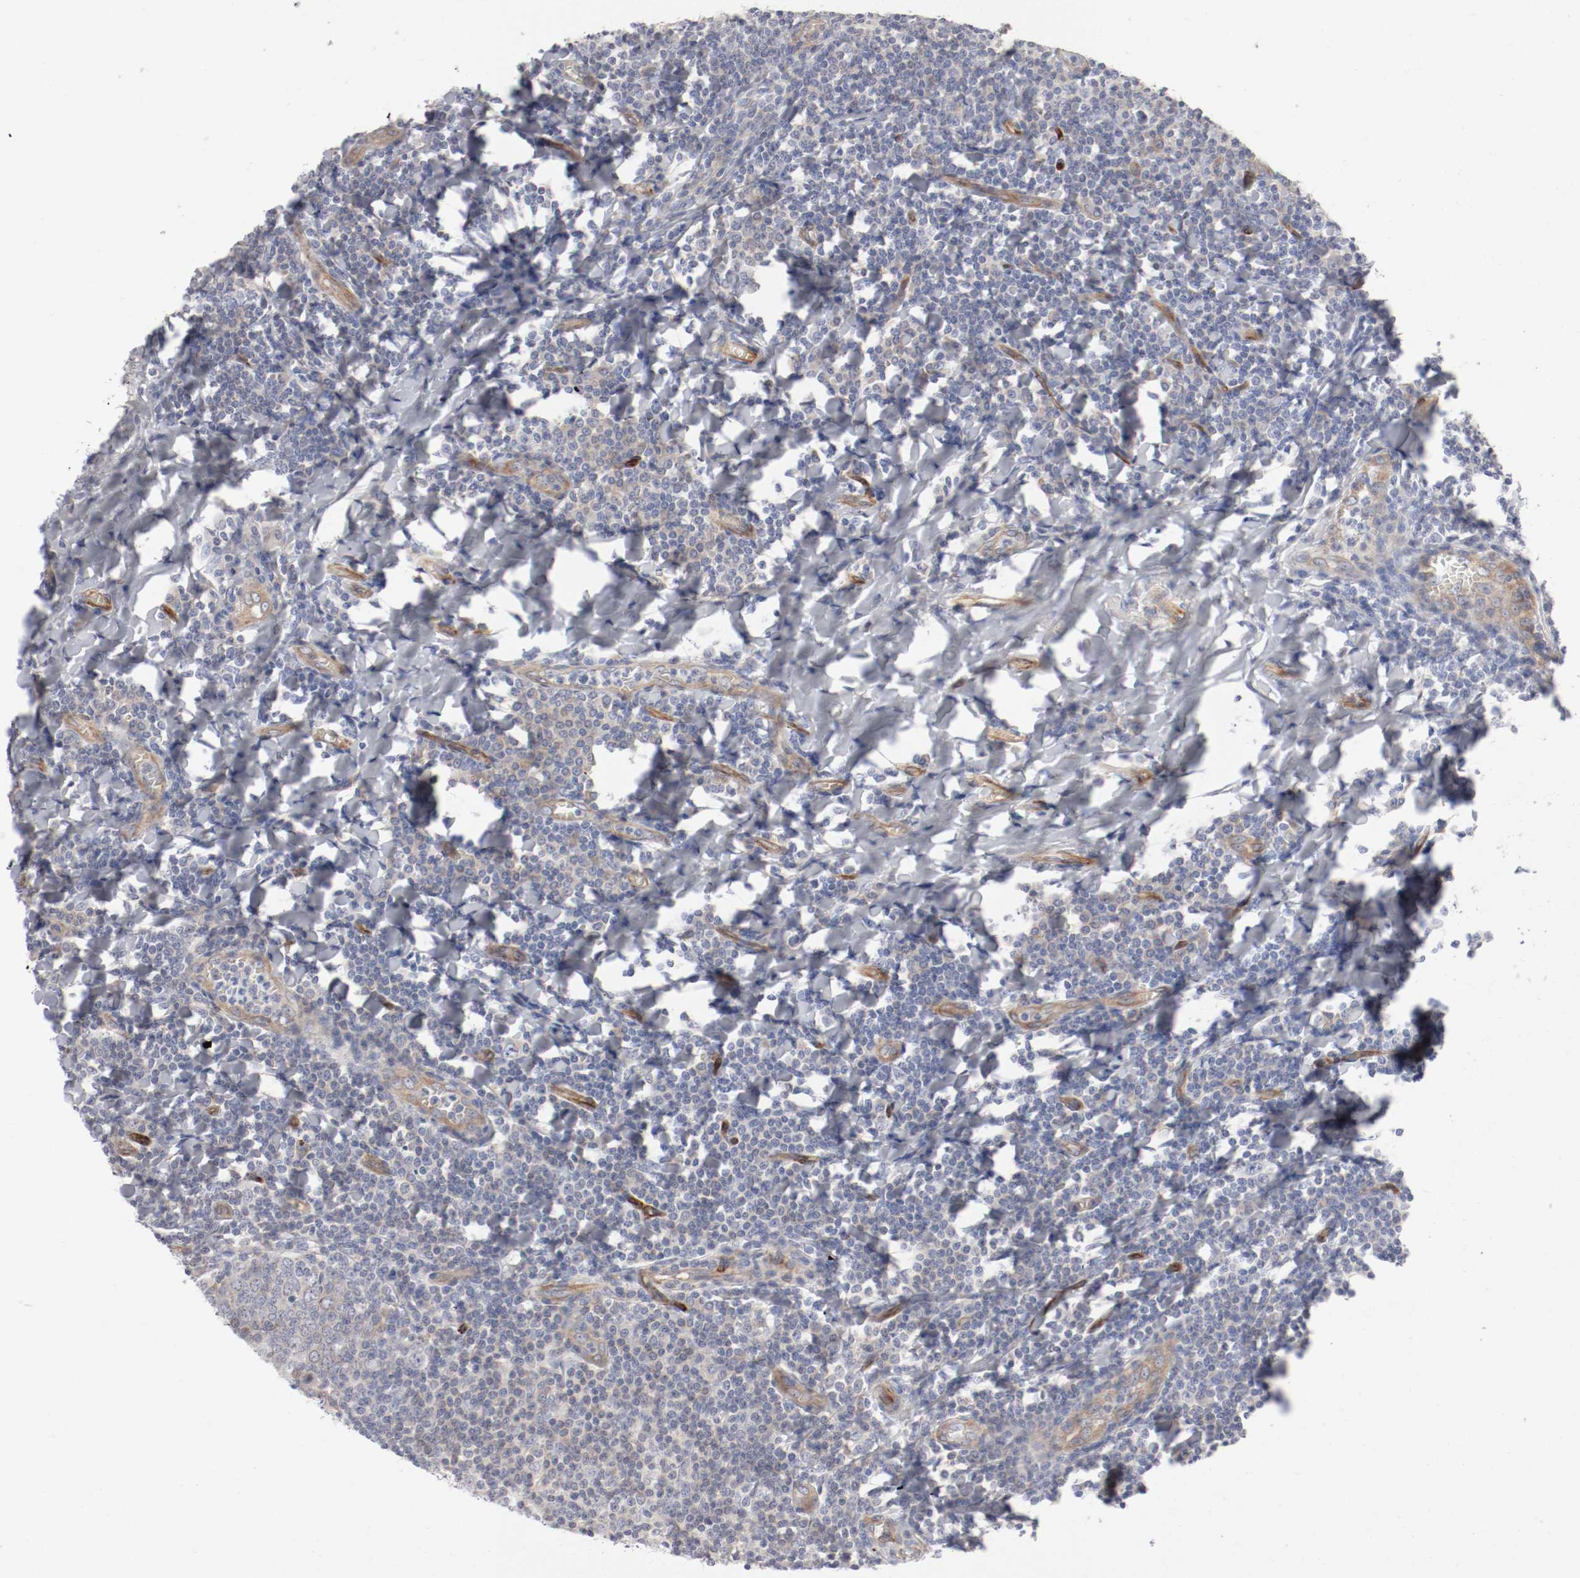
{"staining": {"intensity": "moderate", "quantity": "<25%", "location": "cytoplasmic/membranous"}, "tissue": "tonsil", "cell_type": "Germinal center cells", "image_type": "normal", "snomed": [{"axis": "morphology", "description": "Normal tissue, NOS"}, {"axis": "topography", "description": "Tonsil"}], "caption": "The histopathology image exhibits immunohistochemical staining of unremarkable tonsil. There is moderate cytoplasmic/membranous staining is present in about <25% of germinal center cells.", "gene": "GIT1", "patient": {"sex": "male", "age": 31}}